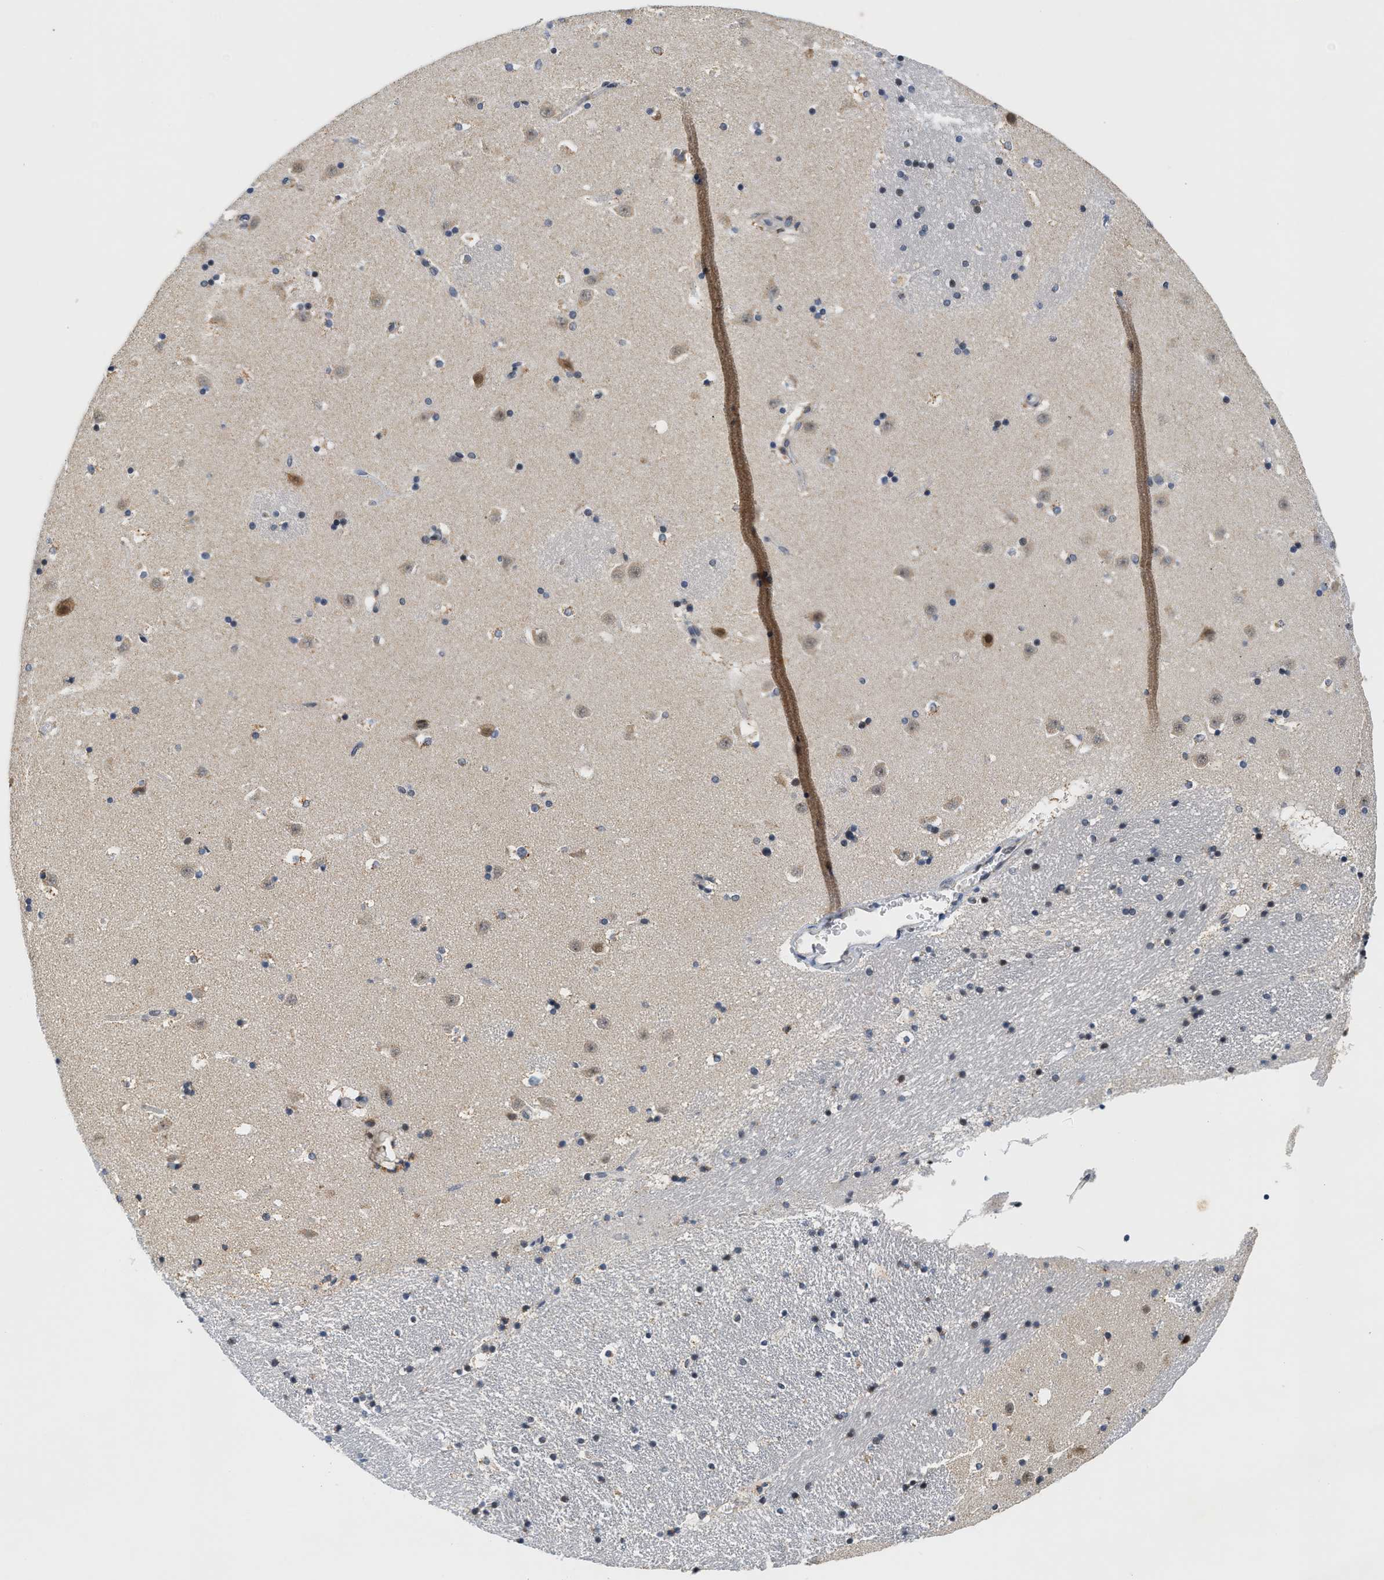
{"staining": {"intensity": "weak", "quantity": "25%-75%", "location": "cytoplasmic/membranous"}, "tissue": "caudate", "cell_type": "Glial cells", "image_type": "normal", "snomed": [{"axis": "morphology", "description": "Normal tissue, NOS"}, {"axis": "topography", "description": "Lateral ventricle wall"}], "caption": "Immunohistochemical staining of unremarkable caudate shows 25%-75% levels of weak cytoplasmic/membranous protein expression in about 25%-75% of glial cells.", "gene": "GIGYF1", "patient": {"sex": "male", "age": 45}}